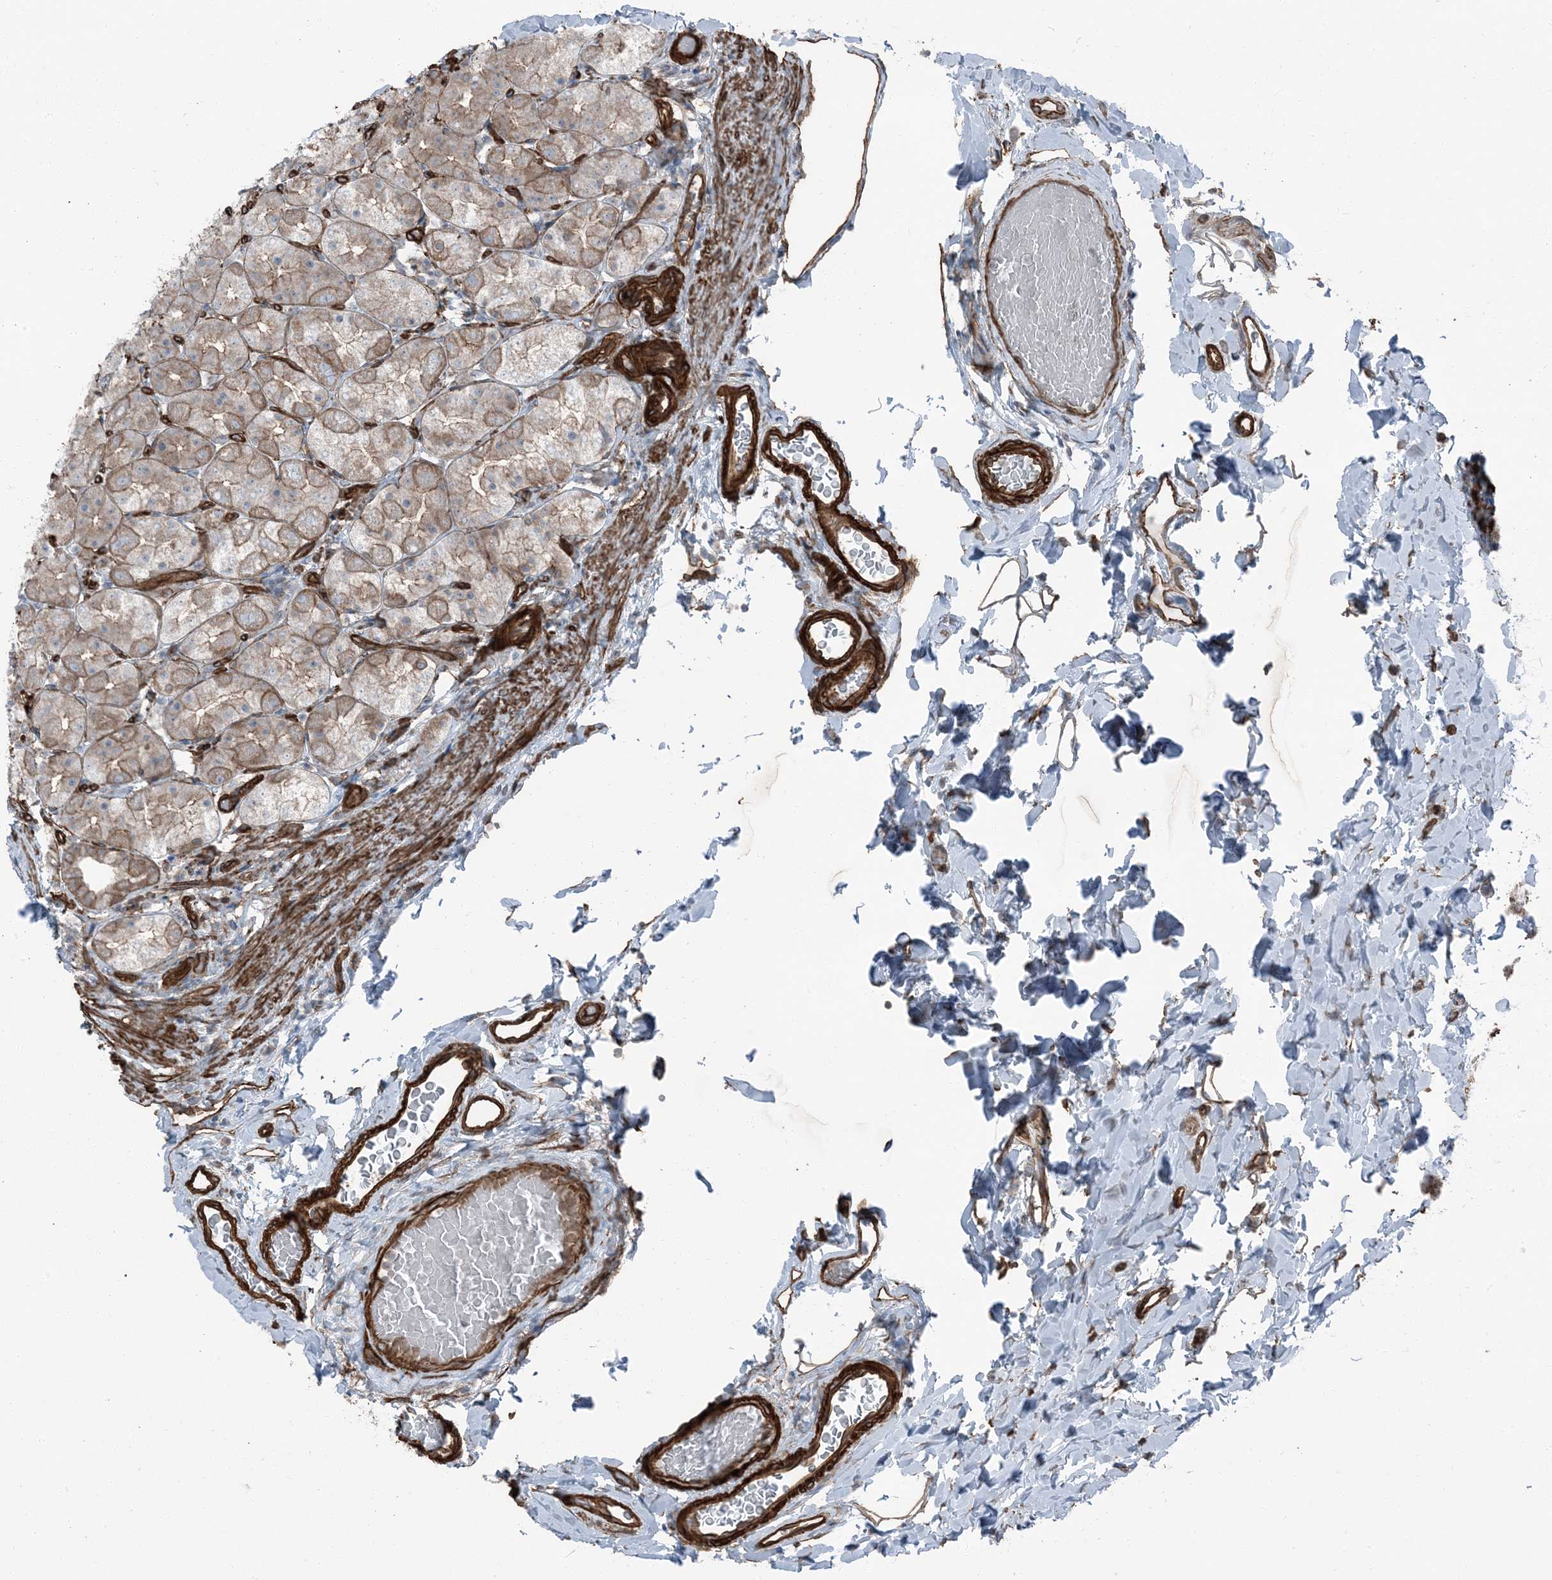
{"staining": {"intensity": "moderate", "quantity": ">75%", "location": "cytoplasmic/membranous"}, "tissue": "stomach", "cell_type": "Glandular cells", "image_type": "normal", "snomed": [{"axis": "morphology", "description": "Normal tissue, NOS"}, {"axis": "topography", "description": "Stomach, upper"}], "caption": "Glandular cells display moderate cytoplasmic/membranous positivity in about >75% of cells in unremarkable stomach.", "gene": "ZFP90", "patient": {"sex": "male", "age": 68}}